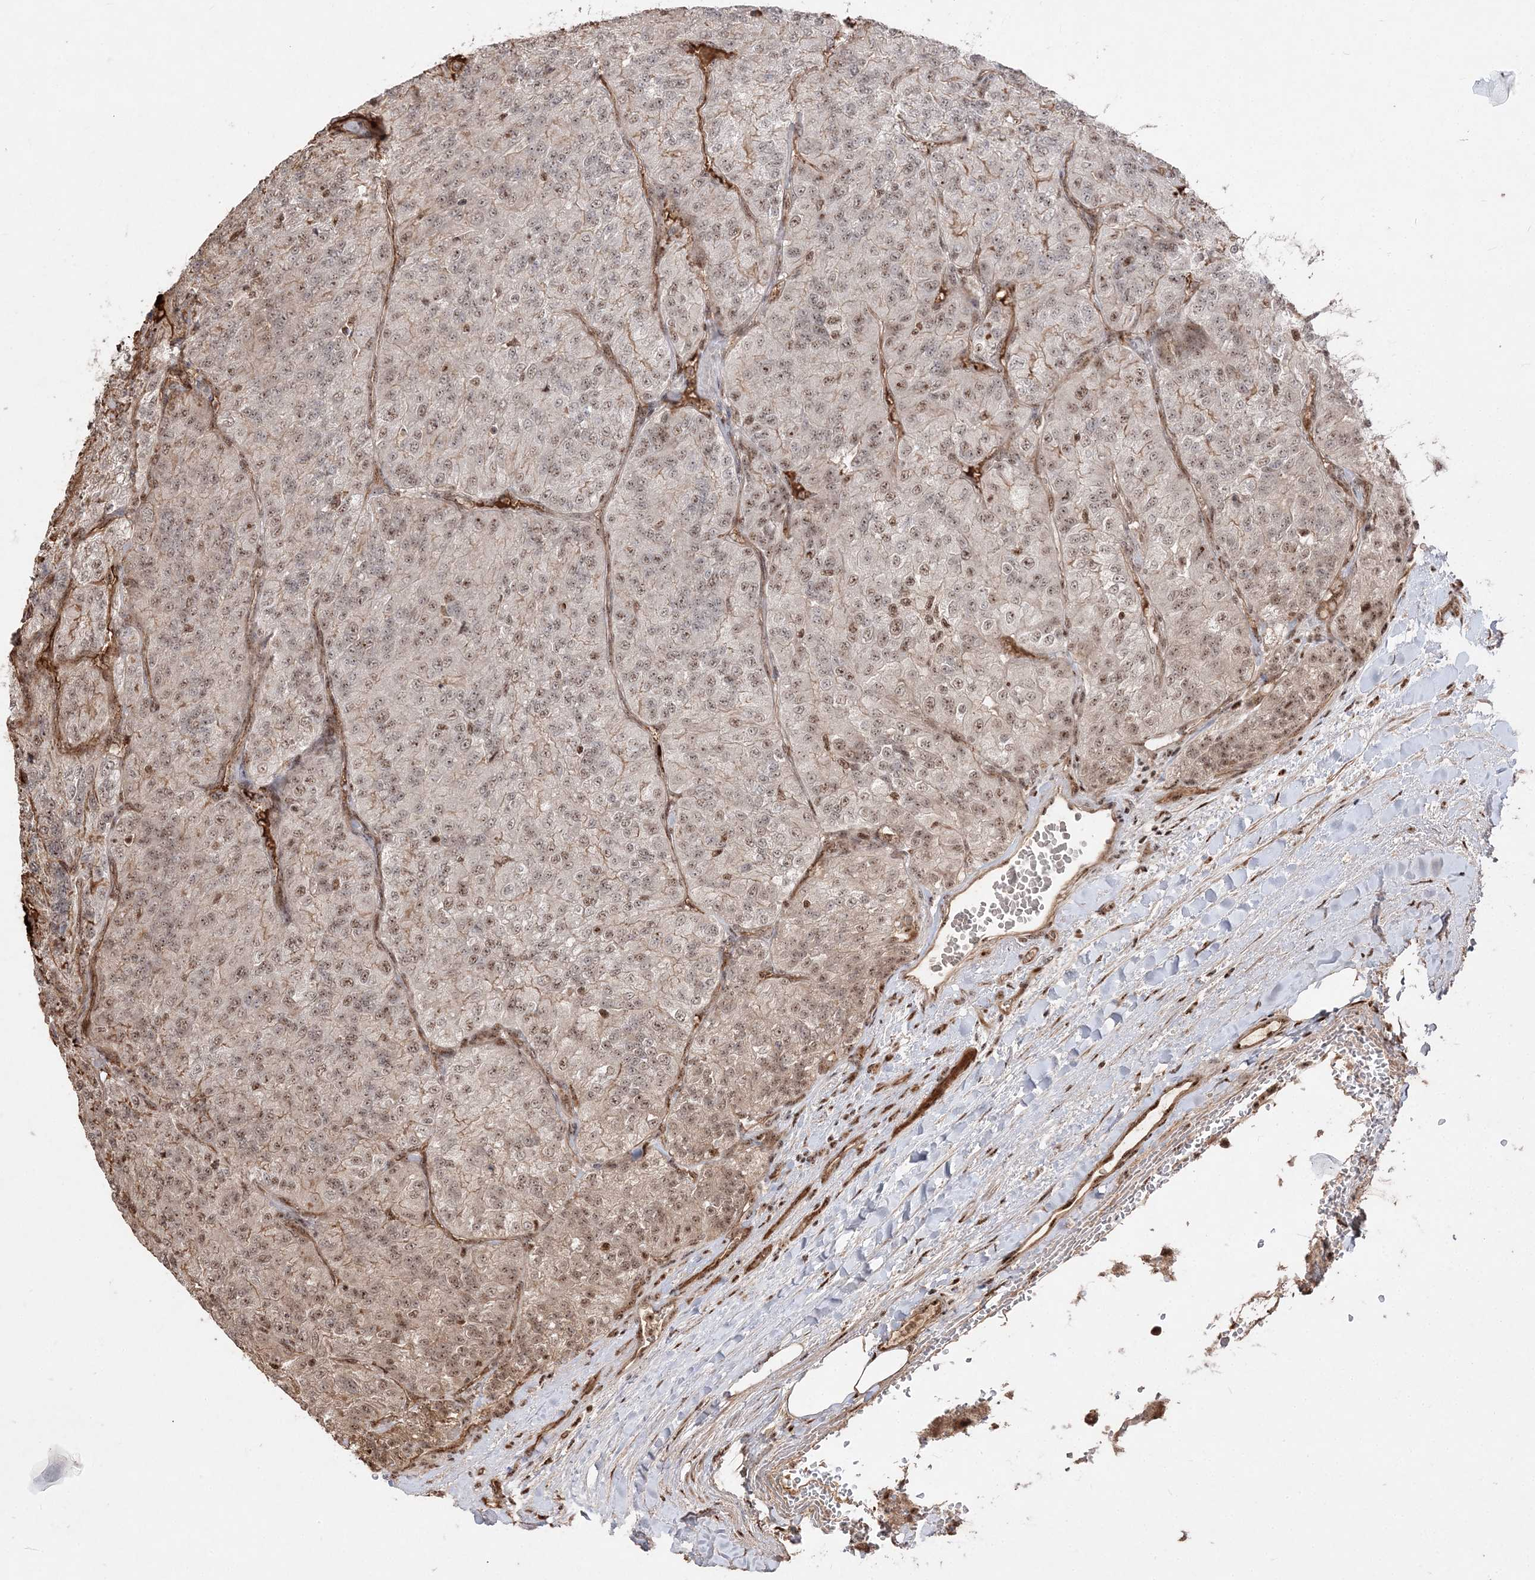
{"staining": {"intensity": "moderate", "quantity": ">75%", "location": "nuclear"}, "tissue": "renal cancer", "cell_type": "Tumor cells", "image_type": "cancer", "snomed": [{"axis": "morphology", "description": "Adenocarcinoma, NOS"}, {"axis": "topography", "description": "Kidney"}], "caption": "Protein analysis of renal cancer tissue demonstrates moderate nuclear expression in about >75% of tumor cells.", "gene": "RBM17", "patient": {"sex": "female", "age": 63}}